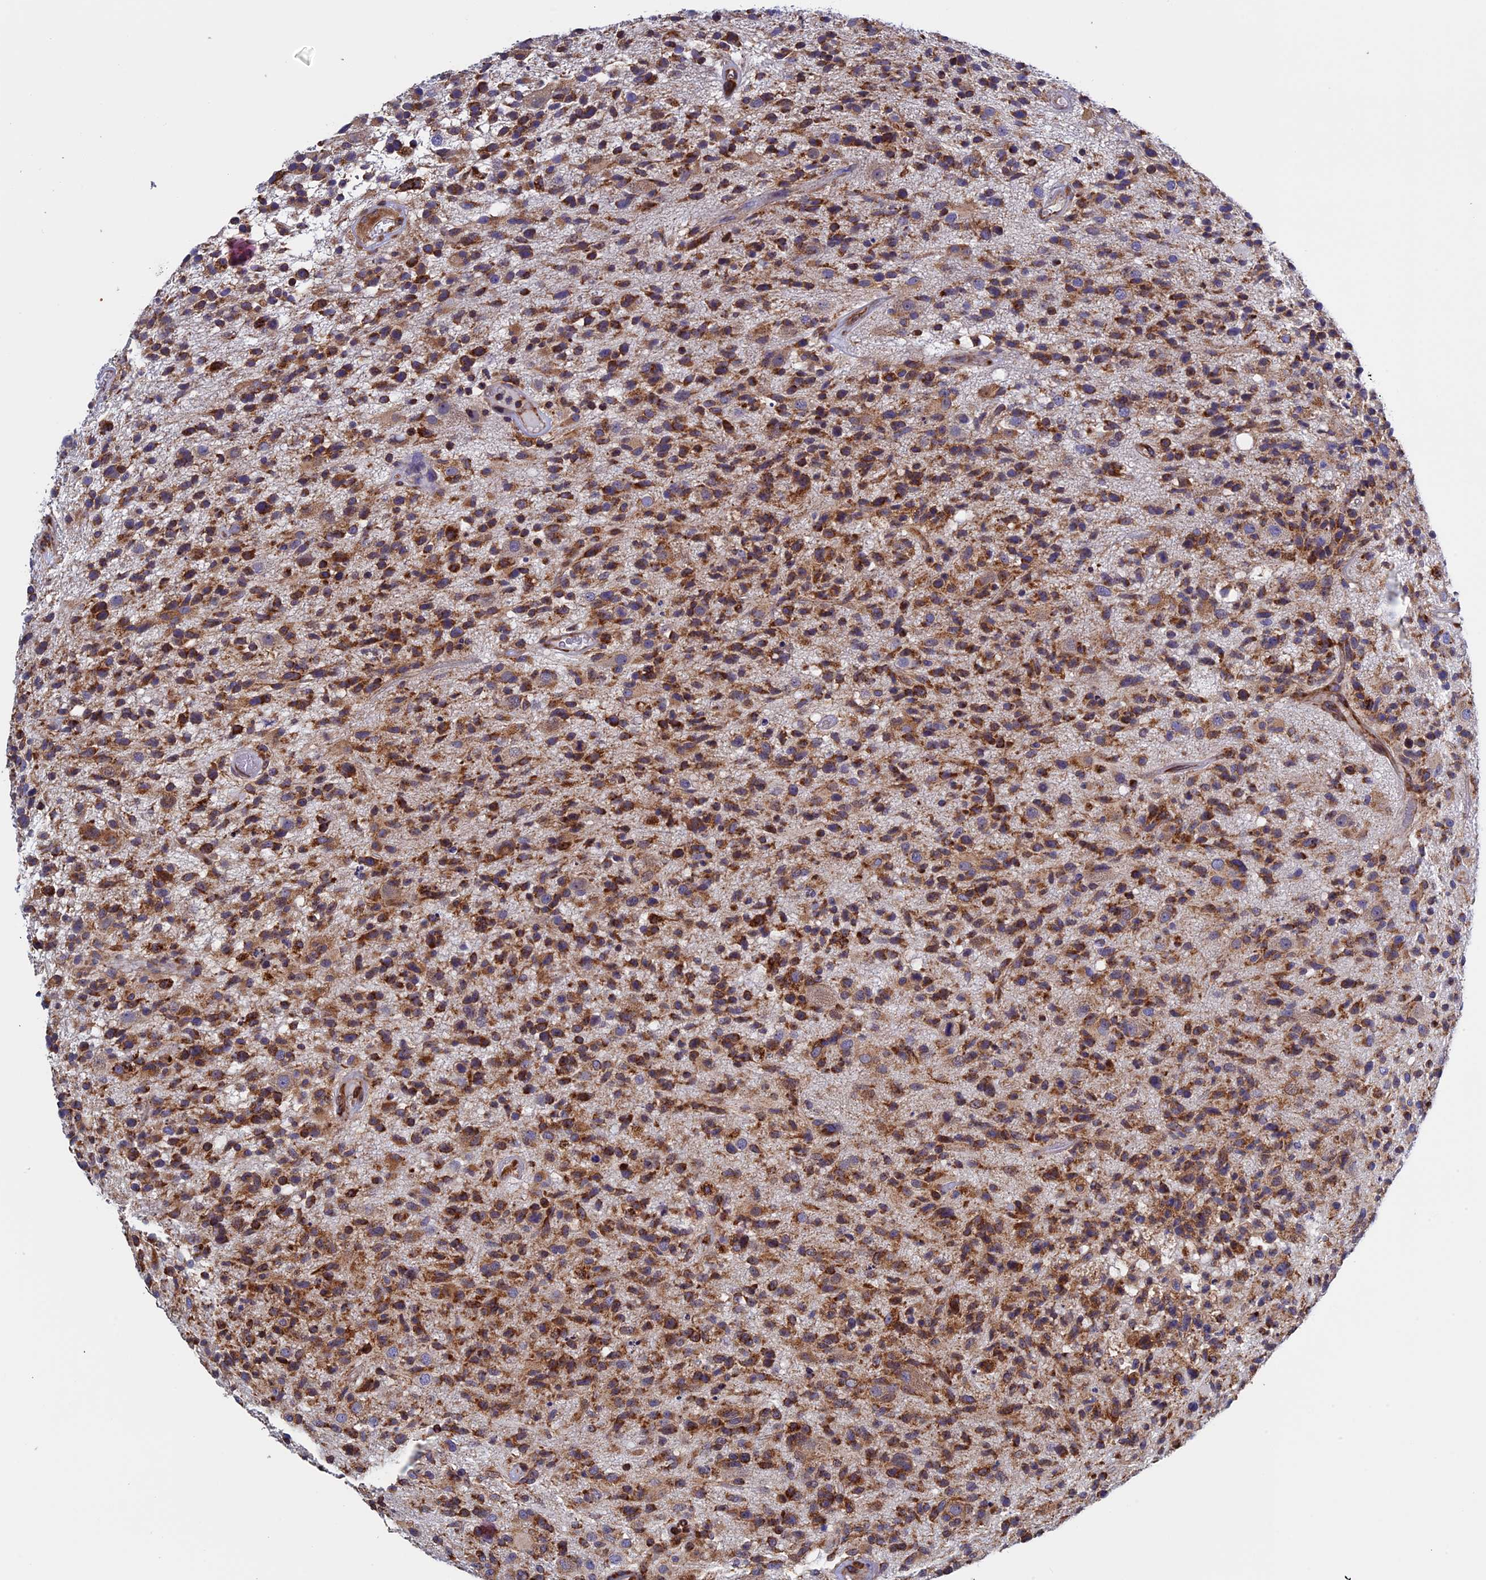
{"staining": {"intensity": "strong", "quantity": ">75%", "location": "cytoplasmic/membranous"}, "tissue": "glioma", "cell_type": "Tumor cells", "image_type": "cancer", "snomed": [{"axis": "morphology", "description": "Glioma, malignant, High grade"}, {"axis": "morphology", "description": "Glioblastoma, NOS"}, {"axis": "topography", "description": "Brain"}], "caption": "This image shows immunohistochemistry (IHC) staining of human malignant high-grade glioma, with high strong cytoplasmic/membranous expression in approximately >75% of tumor cells.", "gene": "SLC9A5", "patient": {"sex": "male", "age": 60}}